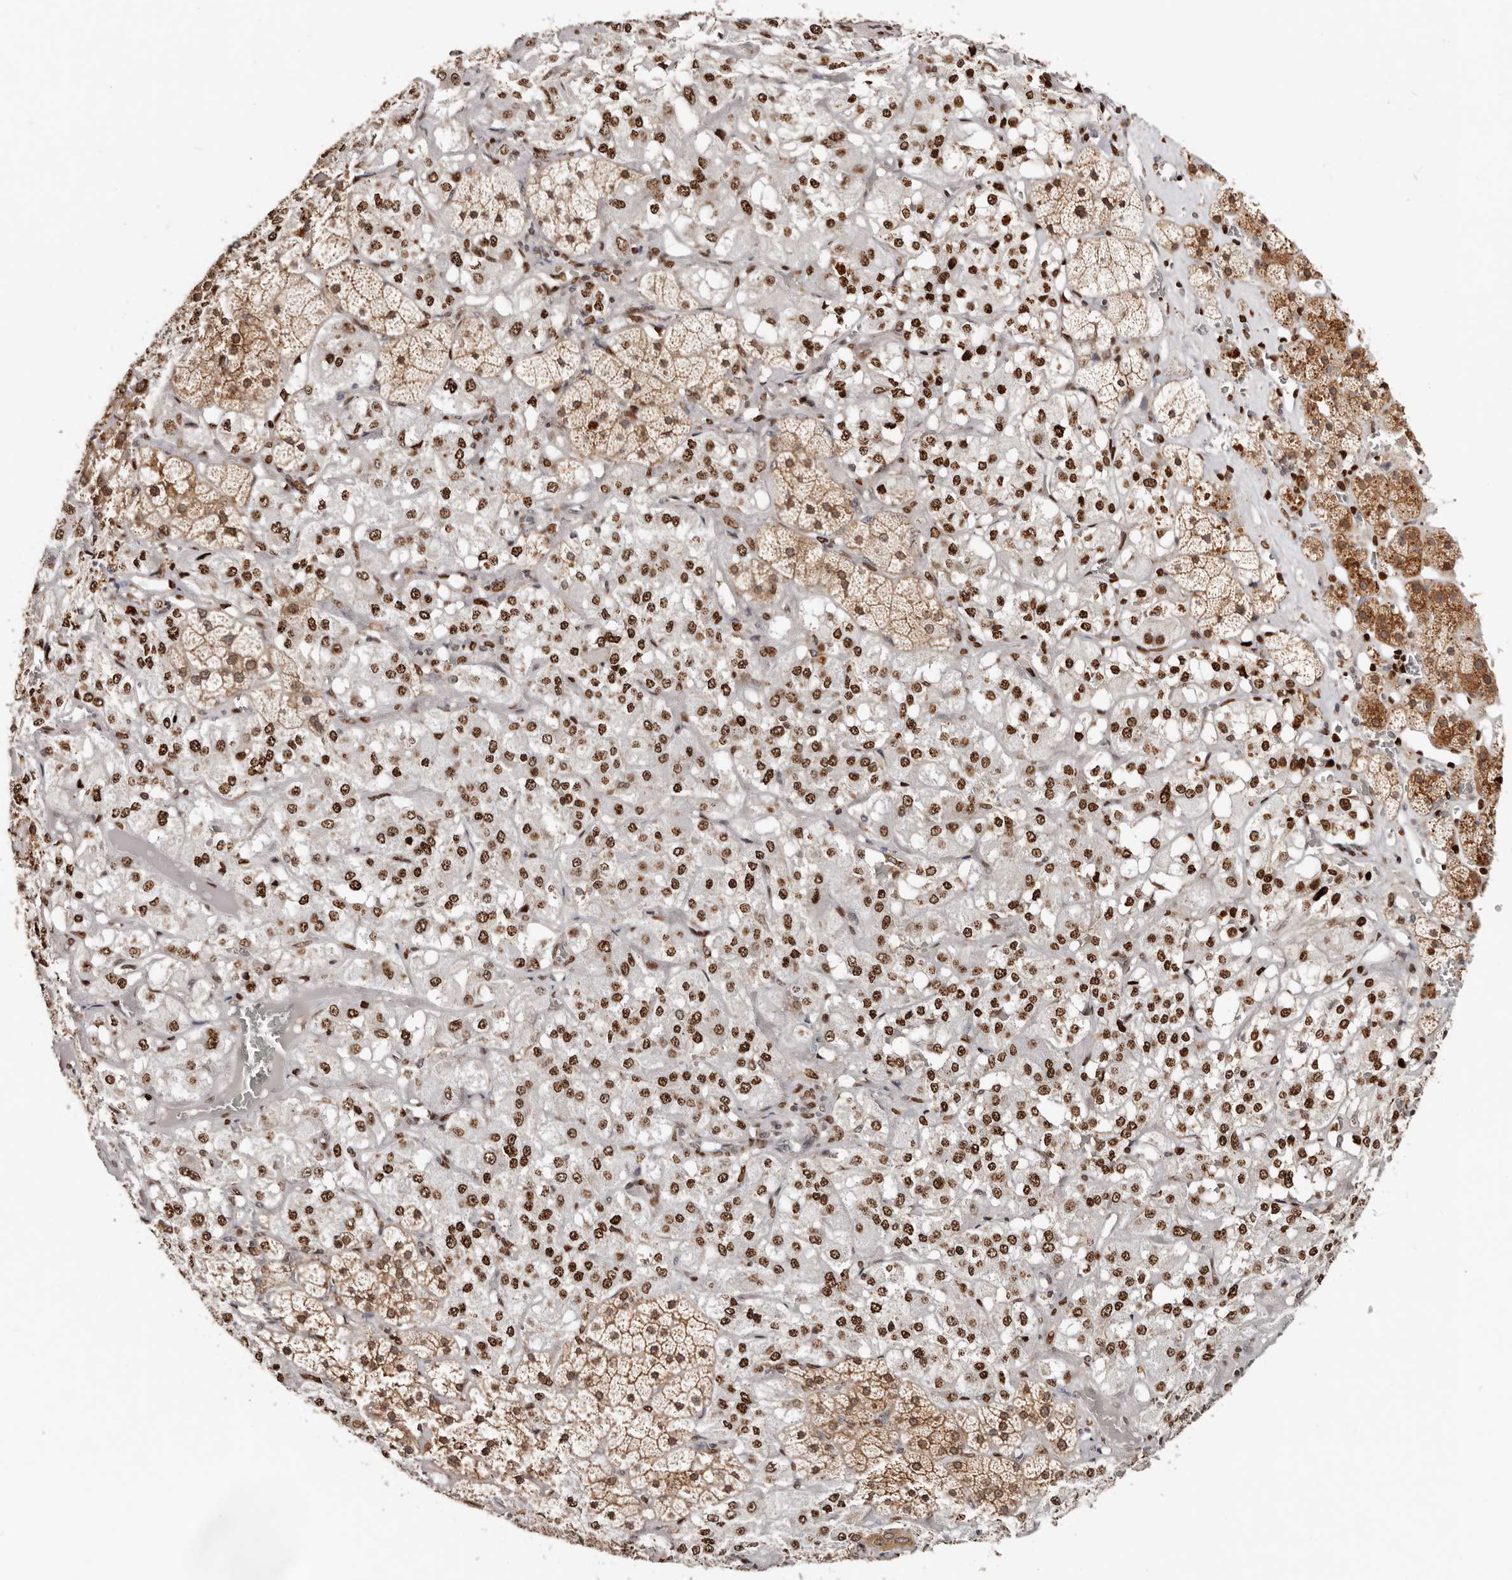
{"staining": {"intensity": "strong", "quantity": ">75%", "location": "cytoplasmic/membranous,nuclear"}, "tissue": "adrenal gland", "cell_type": "Glandular cells", "image_type": "normal", "snomed": [{"axis": "morphology", "description": "Normal tissue, NOS"}, {"axis": "topography", "description": "Adrenal gland"}], "caption": "Adrenal gland stained for a protein (brown) shows strong cytoplasmic/membranous,nuclear positive positivity in approximately >75% of glandular cells.", "gene": "IQGAP3", "patient": {"sex": "male", "age": 57}}